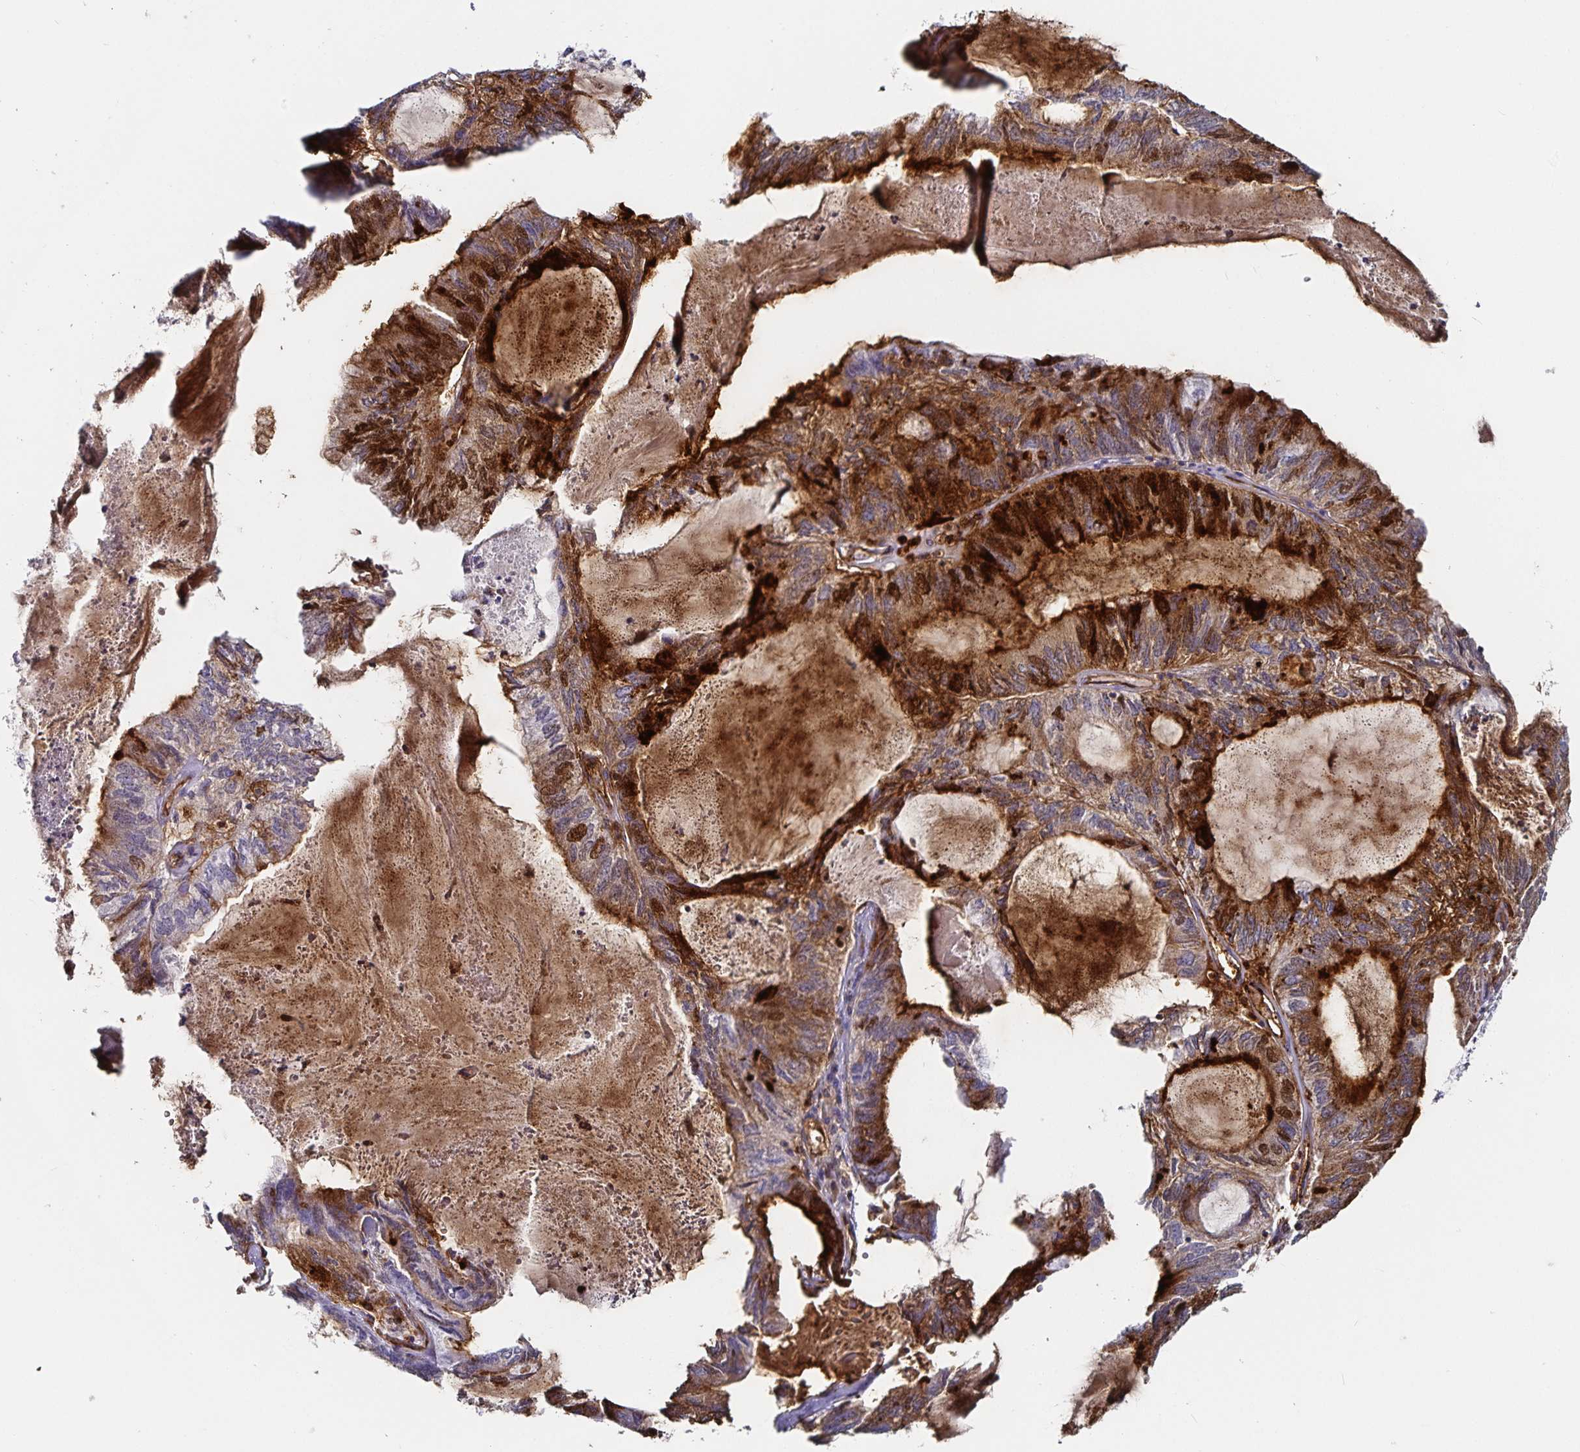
{"staining": {"intensity": "strong", "quantity": "25%-75%", "location": "cytoplasmic/membranous"}, "tissue": "endometrial cancer", "cell_type": "Tumor cells", "image_type": "cancer", "snomed": [{"axis": "morphology", "description": "Adenocarcinoma, NOS"}, {"axis": "topography", "description": "Endometrium"}], "caption": "Endometrial adenocarcinoma stained for a protein (brown) demonstrates strong cytoplasmic/membranous positive expression in about 25%-75% of tumor cells.", "gene": "PODXL", "patient": {"sex": "female", "age": 80}}